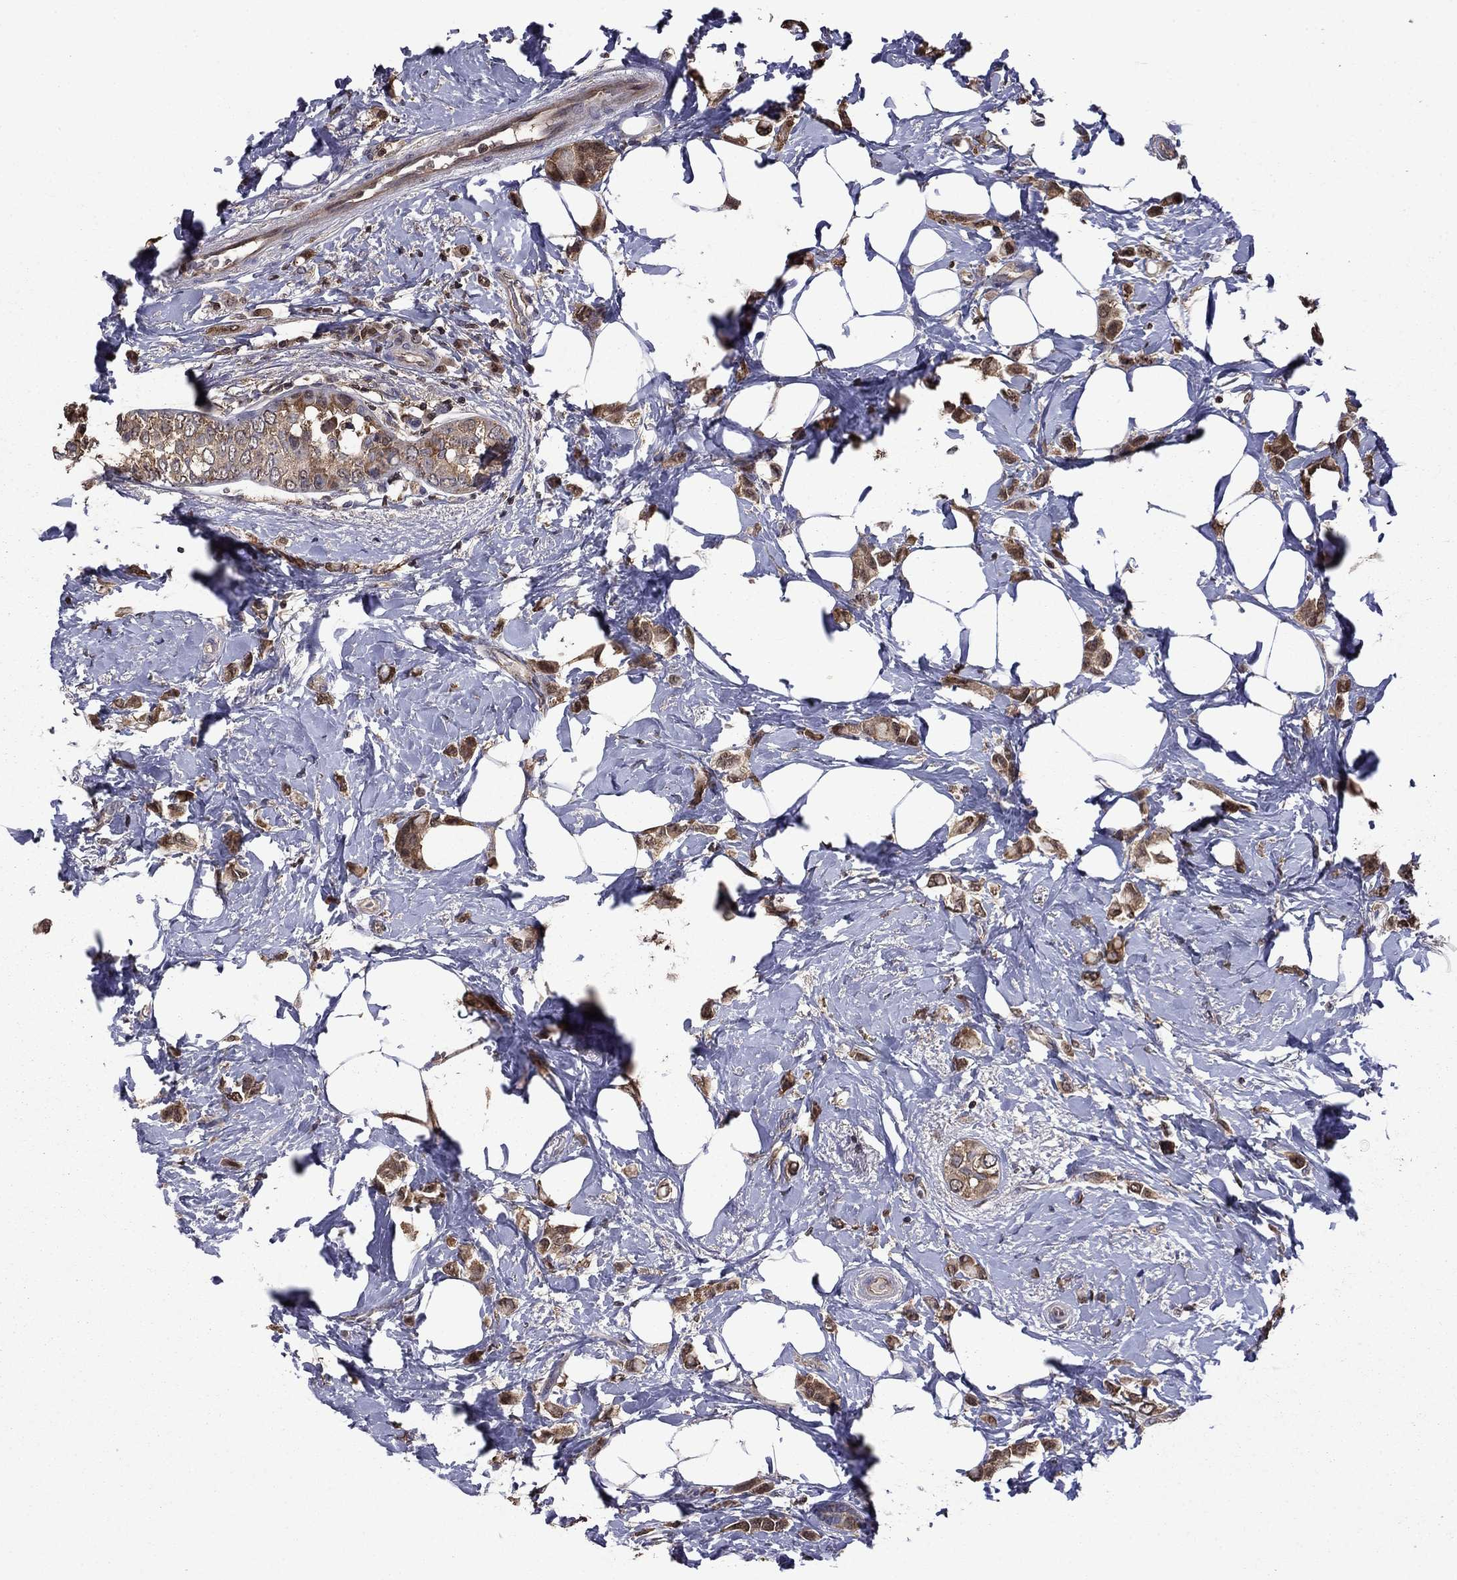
{"staining": {"intensity": "moderate", "quantity": ">75%", "location": "cytoplasmic/membranous"}, "tissue": "breast cancer", "cell_type": "Tumor cells", "image_type": "cancer", "snomed": [{"axis": "morphology", "description": "Lobular carcinoma"}, {"axis": "topography", "description": "Breast"}], "caption": "Human lobular carcinoma (breast) stained with a brown dye reveals moderate cytoplasmic/membranous positive positivity in approximately >75% of tumor cells.", "gene": "APPBP2", "patient": {"sex": "female", "age": 66}}